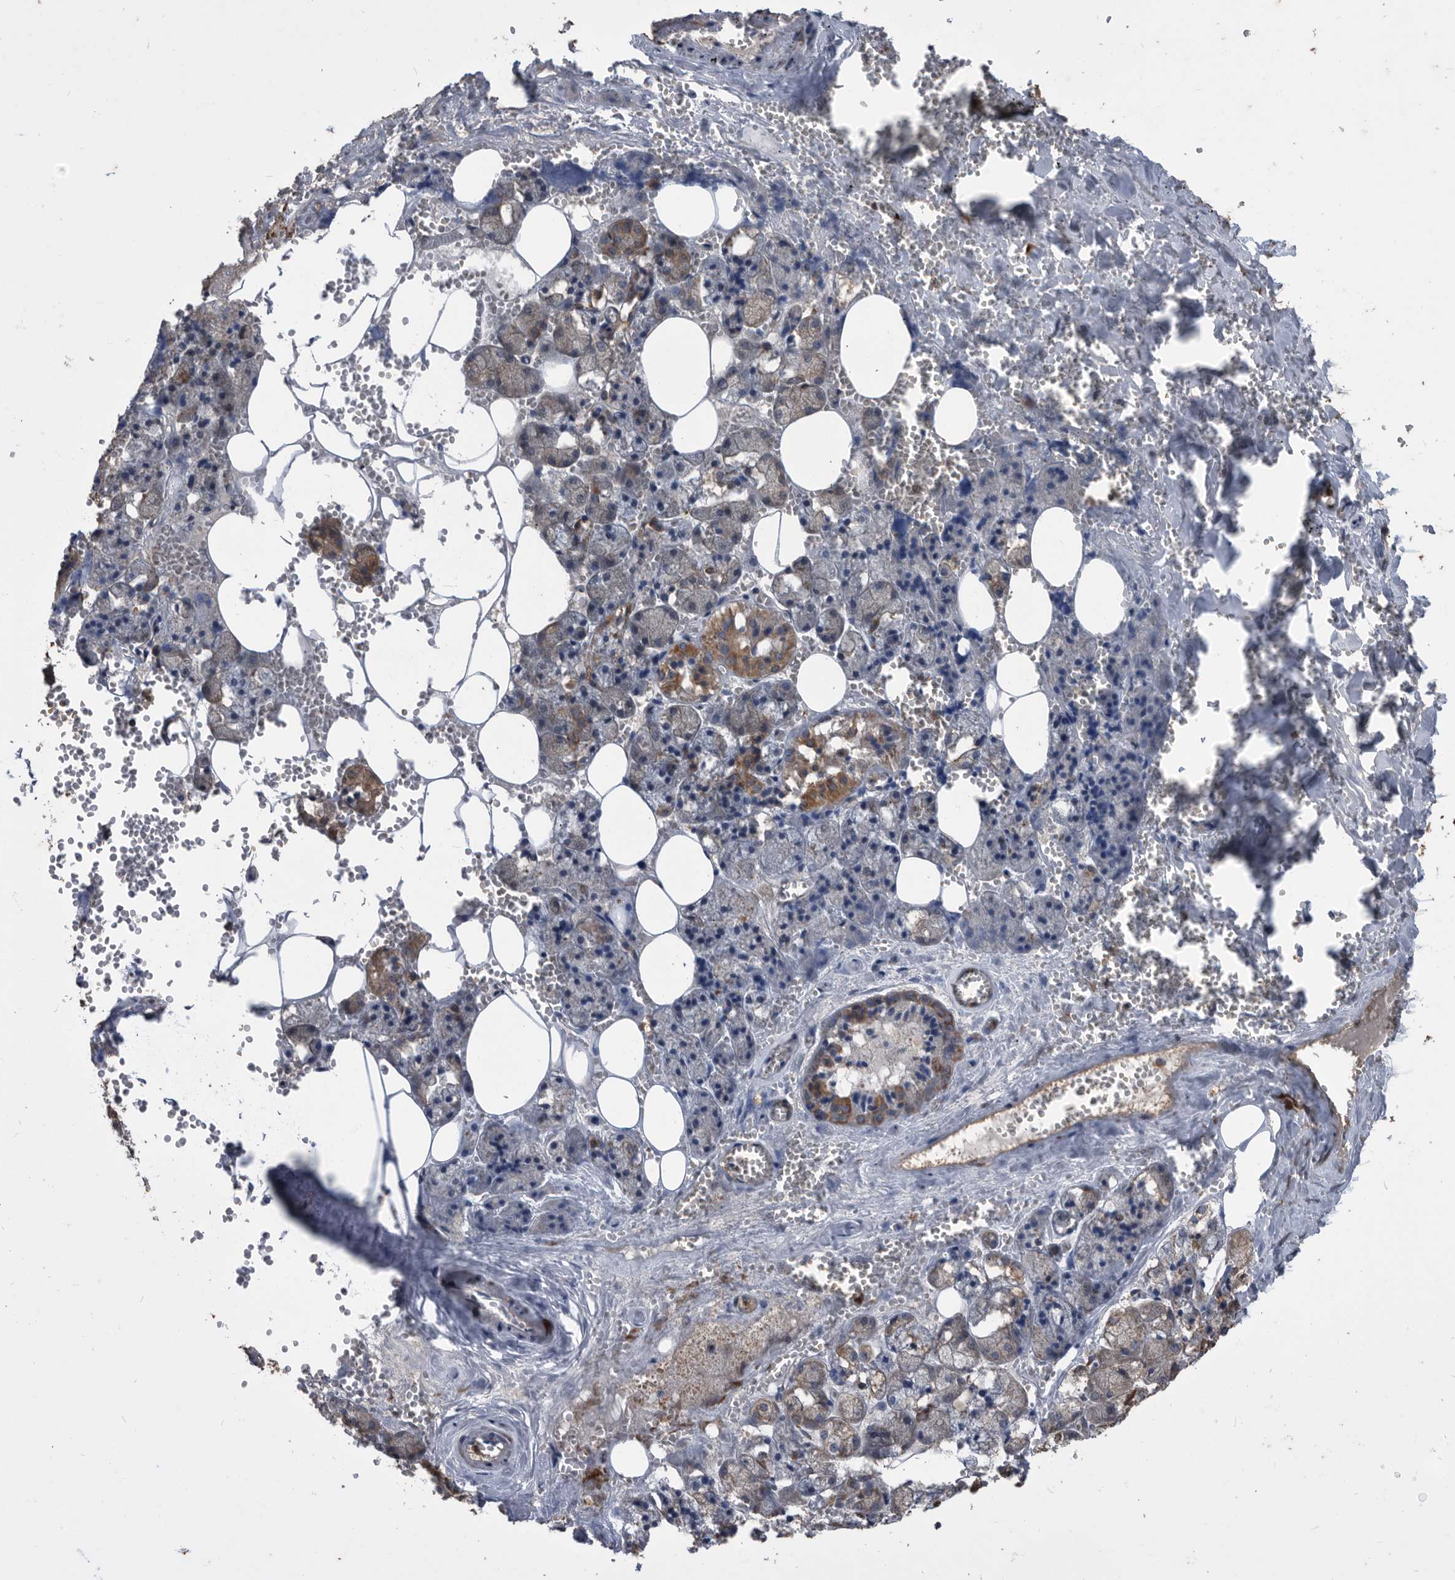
{"staining": {"intensity": "moderate", "quantity": ">75%", "location": "cytoplasmic/membranous"}, "tissue": "salivary gland", "cell_type": "Glandular cells", "image_type": "normal", "snomed": [{"axis": "morphology", "description": "Normal tissue, NOS"}, {"axis": "topography", "description": "Salivary gland"}], "caption": "Glandular cells demonstrate moderate cytoplasmic/membranous staining in about >75% of cells in unremarkable salivary gland.", "gene": "NRBP1", "patient": {"sex": "male", "age": 62}}